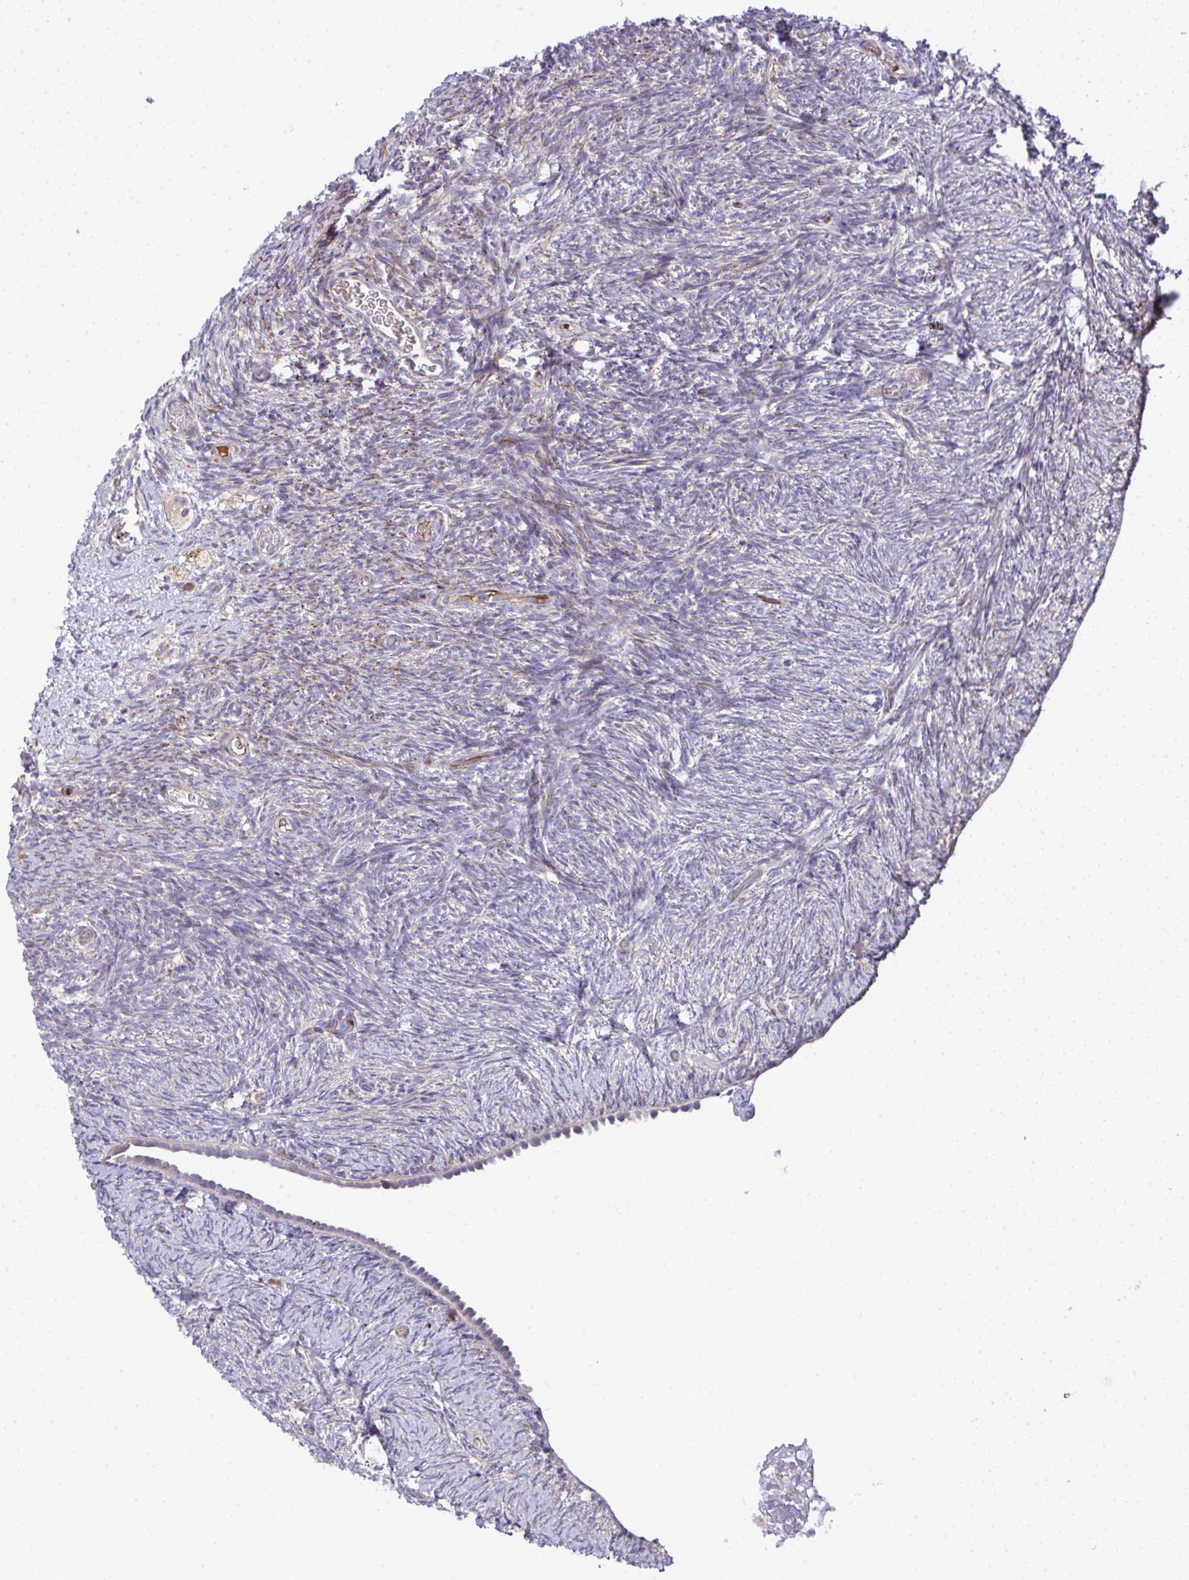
{"staining": {"intensity": "negative", "quantity": "none", "location": "none"}, "tissue": "ovary", "cell_type": "Follicle cells", "image_type": "normal", "snomed": [{"axis": "morphology", "description": "Normal tissue, NOS"}, {"axis": "topography", "description": "Ovary"}], "caption": "The immunohistochemistry photomicrograph has no significant staining in follicle cells of ovary. The staining was performed using DAB to visualize the protein expression in brown, while the nuclei were stained in blue with hematoxylin (Magnification: 20x).", "gene": "GRID2", "patient": {"sex": "female", "age": 39}}